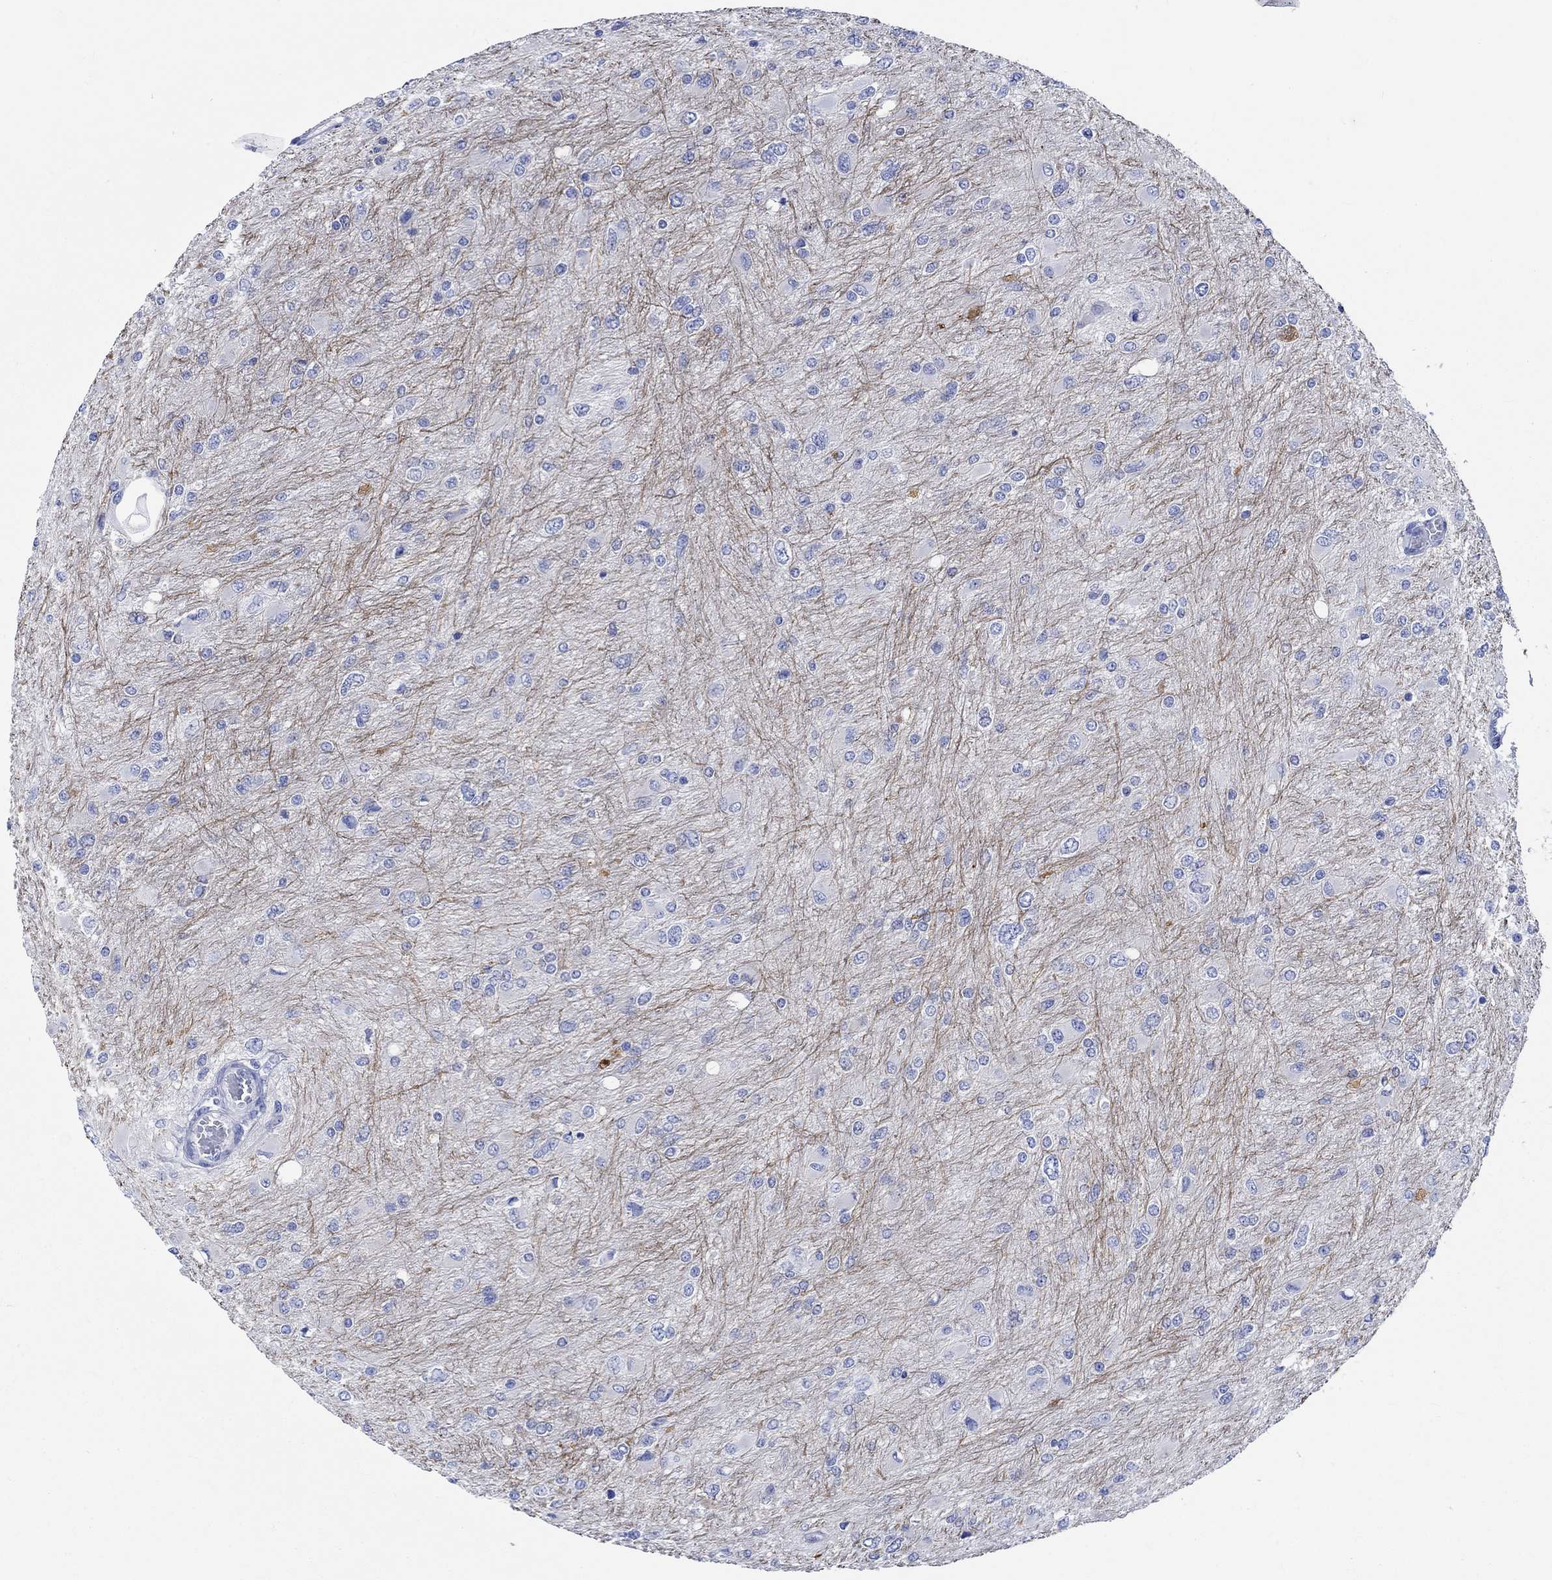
{"staining": {"intensity": "negative", "quantity": "none", "location": "none"}, "tissue": "glioma", "cell_type": "Tumor cells", "image_type": "cancer", "snomed": [{"axis": "morphology", "description": "Glioma, malignant, High grade"}, {"axis": "topography", "description": "Cerebral cortex"}], "caption": "Tumor cells are negative for brown protein staining in glioma.", "gene": "CPLX2", "patient": {"sex": "female", "age": 36}}